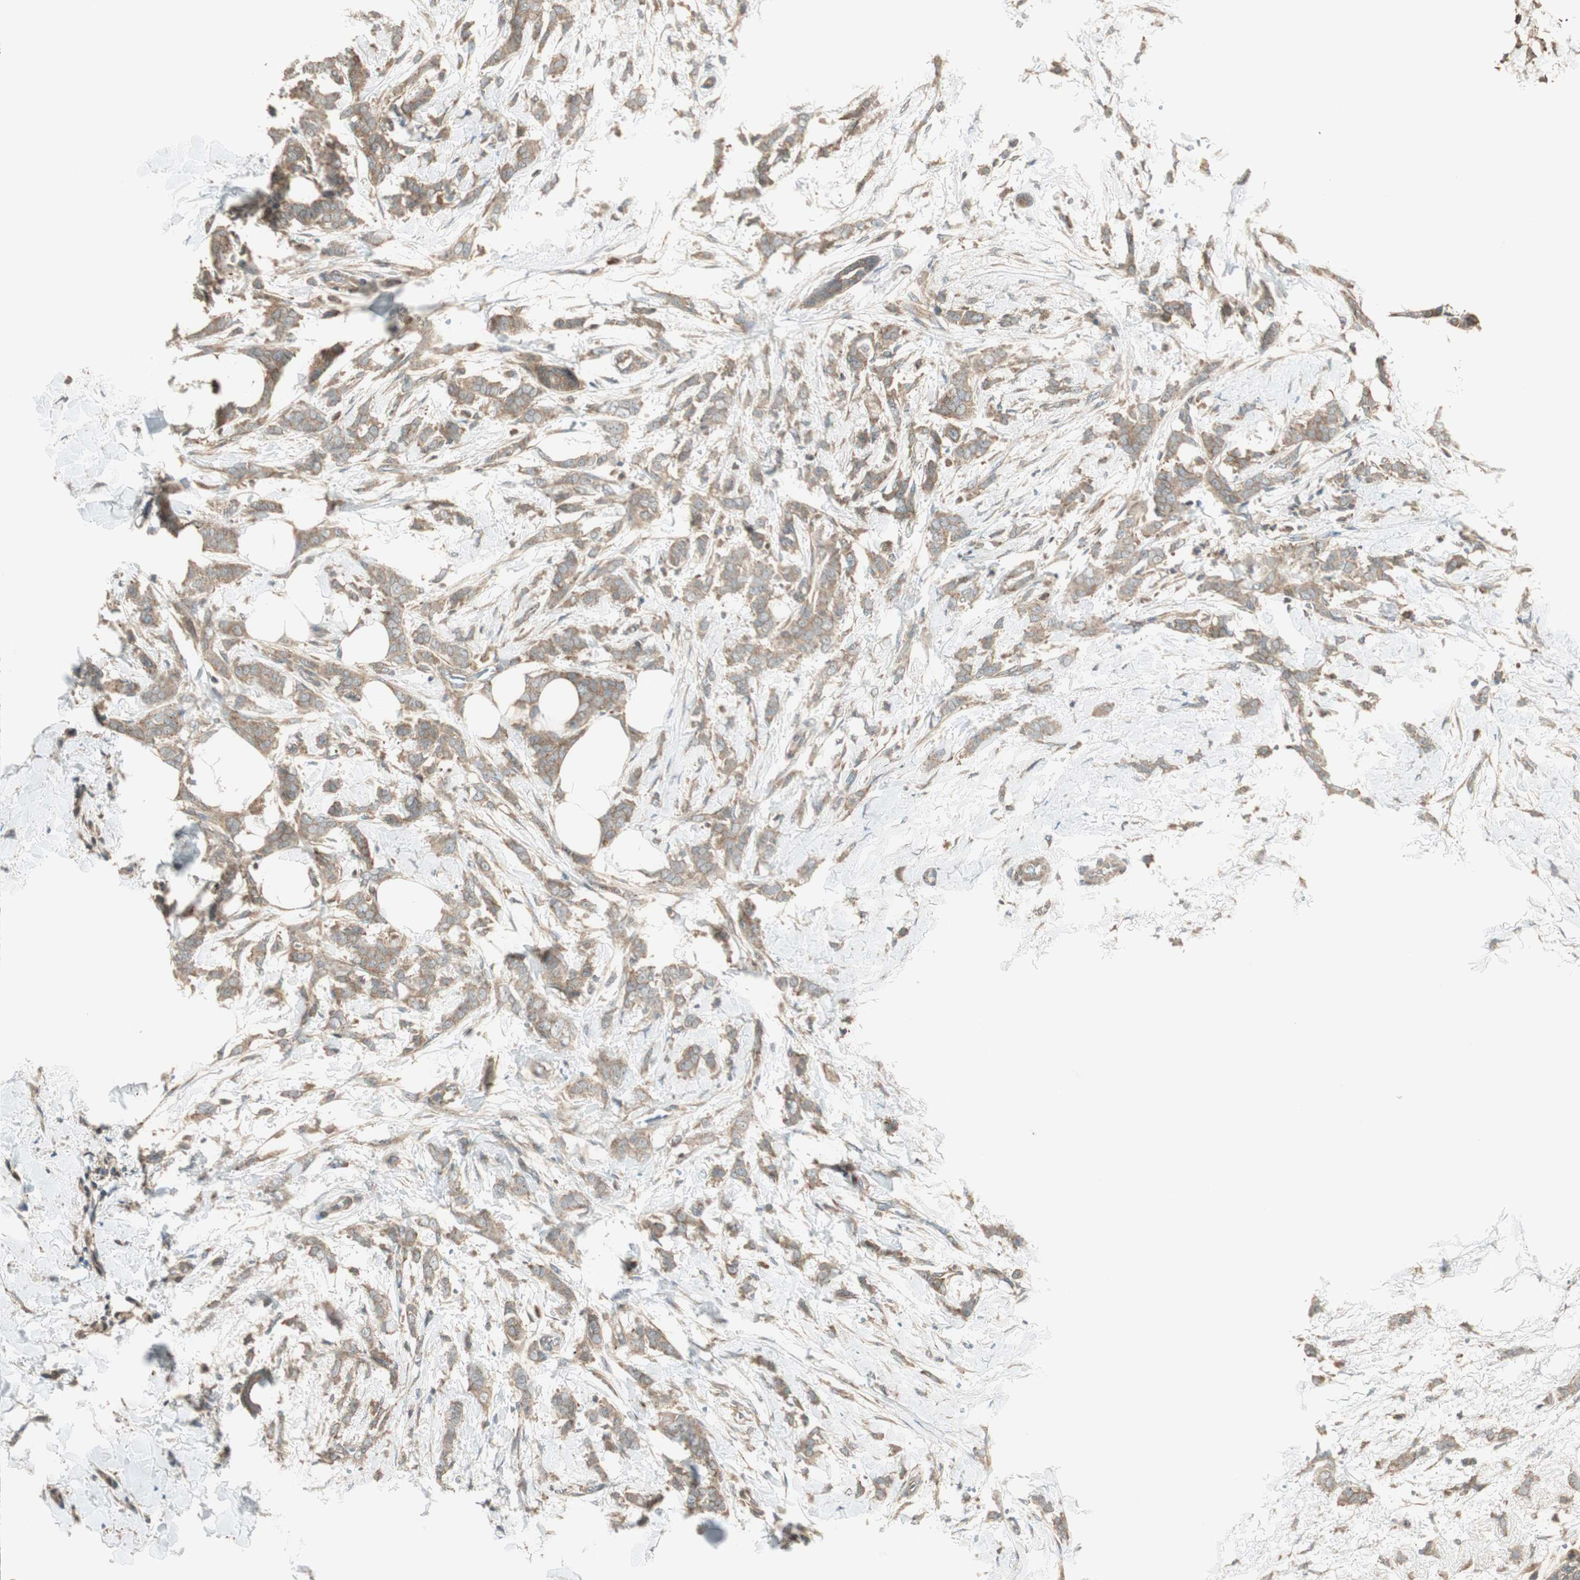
{"staining": {"intensity": "moderate", "quantity": ">75%", "location": "cytoplasmic/membranous"}, "tissue": "breast cancer", "cell_type": "Tumor cells", "image_type": "cancer", "snomed": [{"axis": "morphology", "description": "Lobular carcinoma, in situ"}, {"axis": "morphology", "description": "Lobular carcinoma"}, {"axis": "topography", "description": "Breast"}], "caption": "The photomicrograph reveals staining of breast cancer (lobular carcinoma), revealing moderate cytoplasmic/membranous protein positivity (brown color) within tumor cells. Using DAB (3,3'-diaminobenzidine) (brown) and hematoxylin (blue) stains, captured at high magnification using brightfield microscopy.", "gene": "CNOT4", "patient": {"sex": "female", "age": 41}}